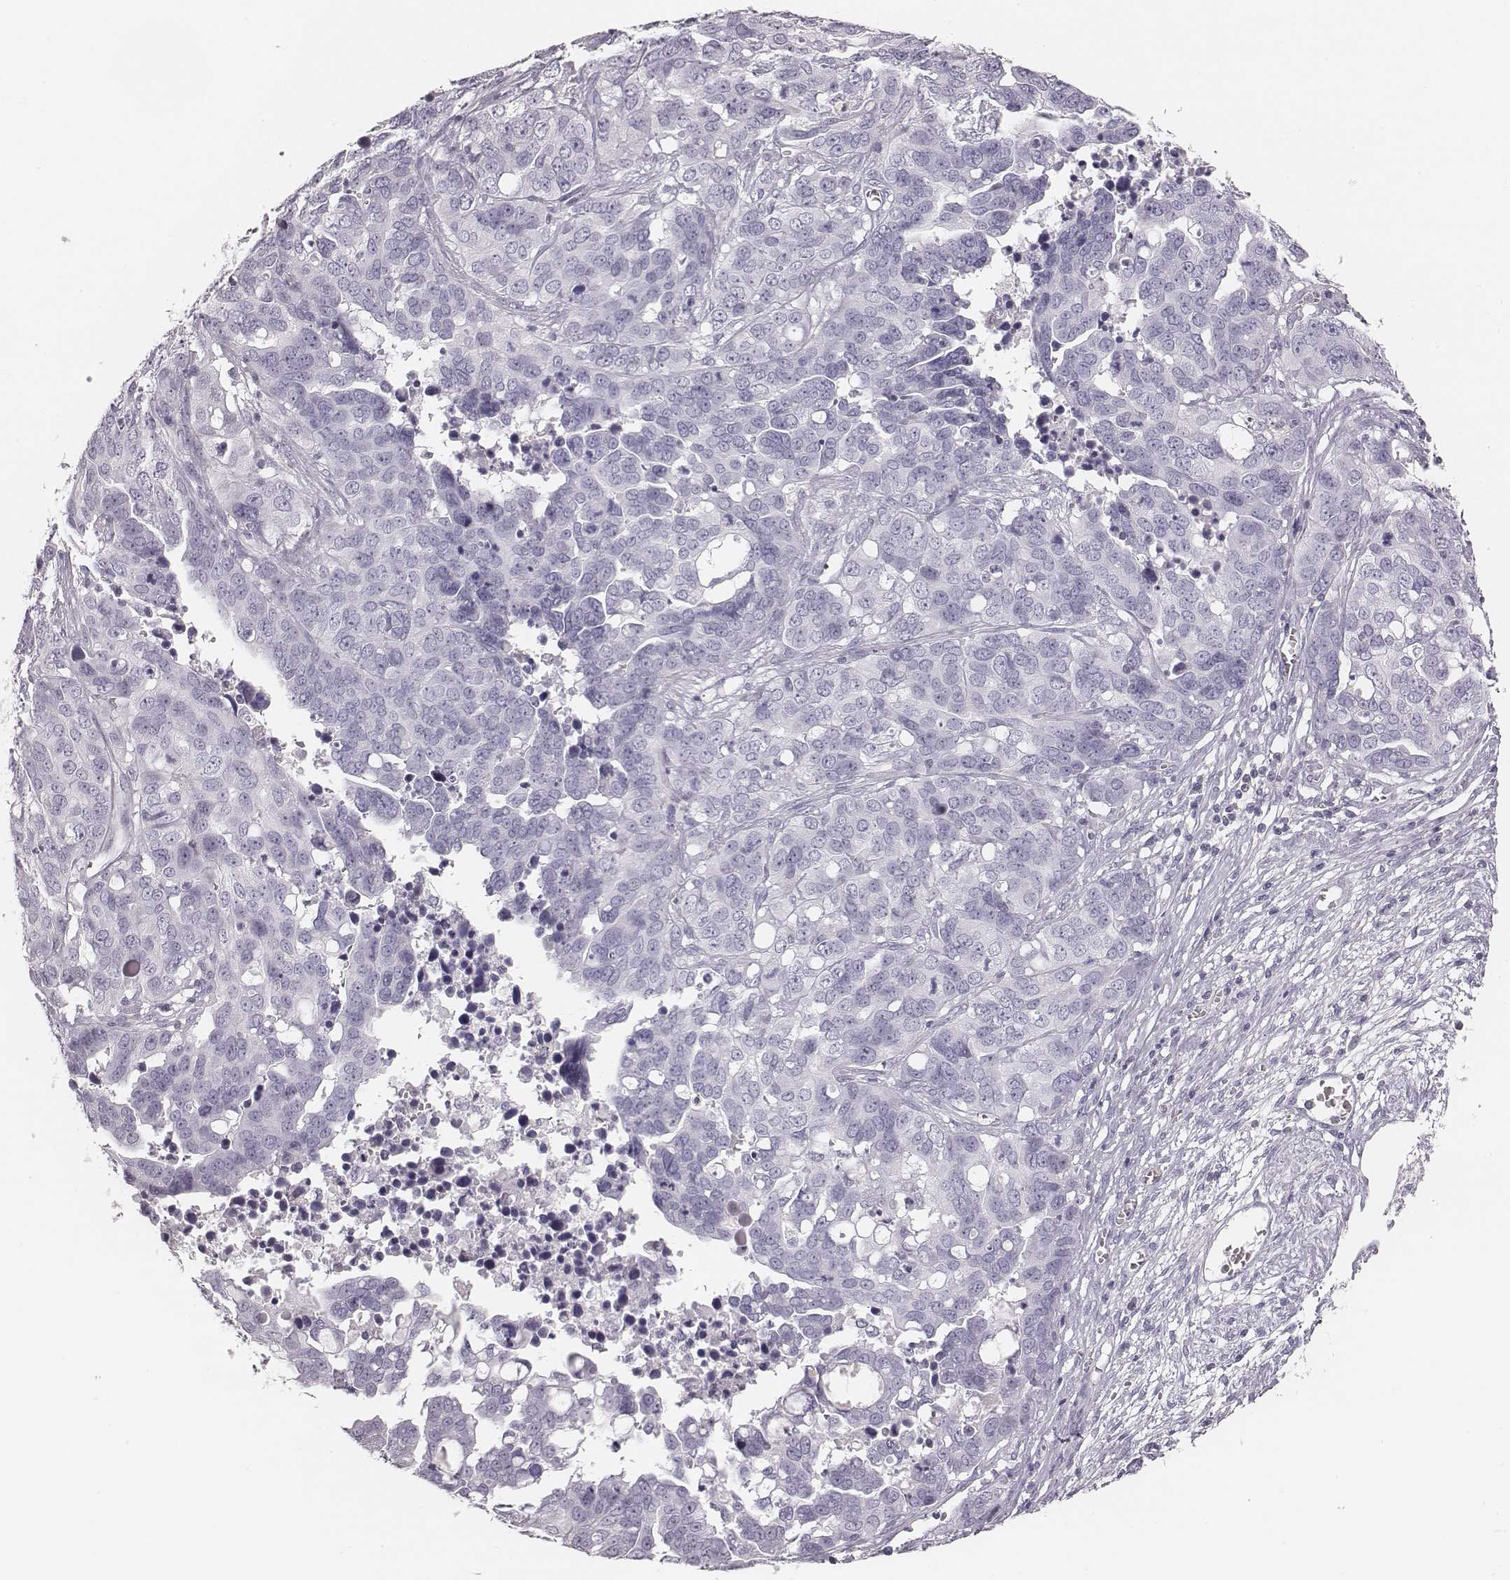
{"staining": {"intensity": "negative", "quantity": "none", "location": "none"}, "tissue": "ovarian cancer", "cell_type": "Tumor cells", "image_type": "cancer", "snomed": [{"axis": "morphology", "description": "Carcinoma, endometroid"}, {"axis": "topography", "description": "Ovary"}], "caption": "This is an IHC histopathology image of human ovarian endometroid carcinoma. There is no positivity in tumor cells.", "gene": "ZNF365", "patient": {"sex": "female", "age": 78}}